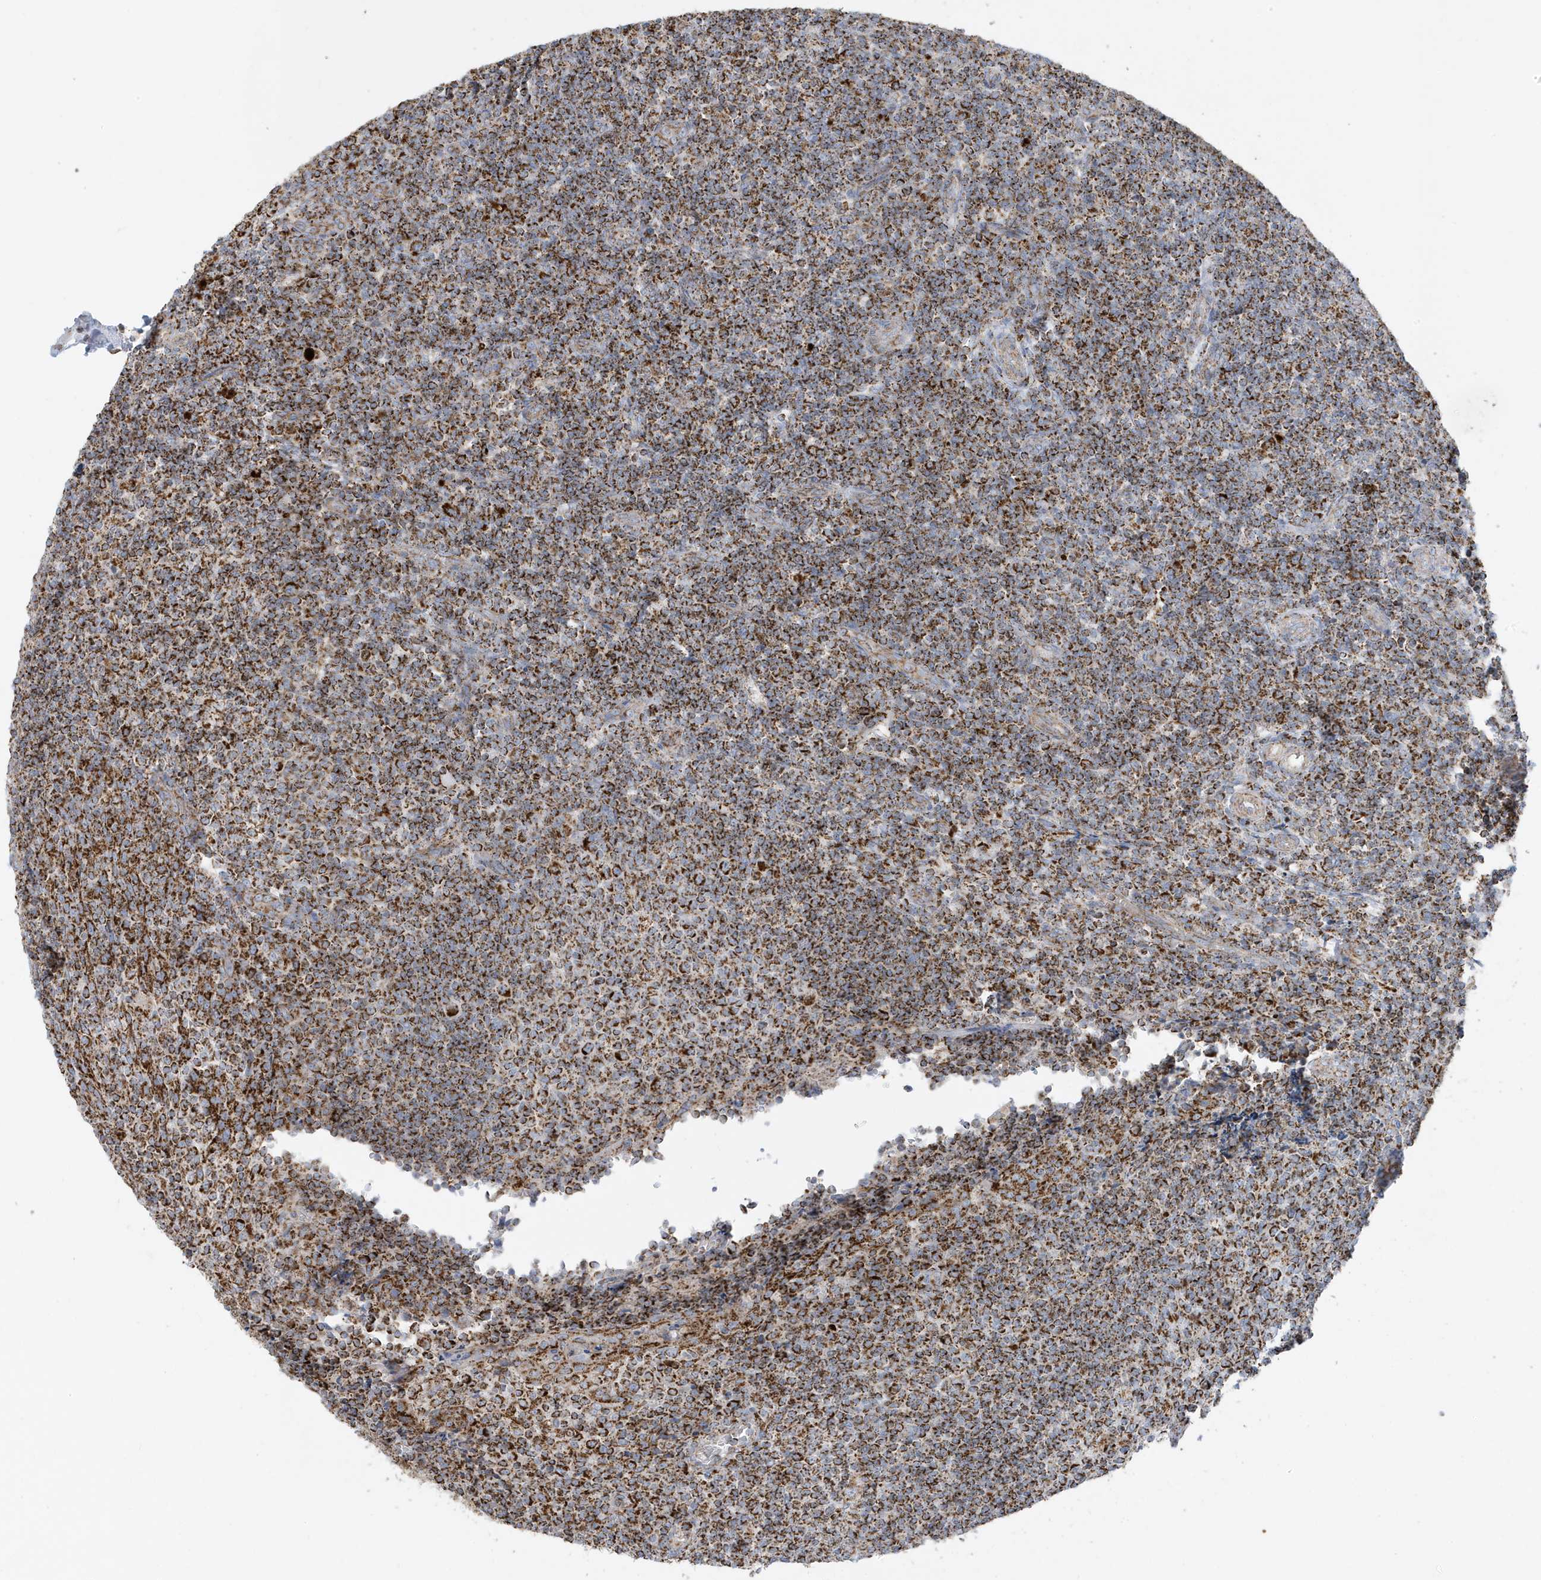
{"staining": {"intensity": "moderate", "quantity": ">75%", "location": "cytoplasmic/membranous"}, "tissue": "tonsil", "cell_type": "Germinal center cells", "image_type": "normal", "snomed": [{"axis": "morphology", "description": "Normal tissue, NOS"}, {"axis": "topography", "description": "Tonsil"}], "caption": "An image of human tonsil stained for a protein reveals moderate cytoplasmic/membranous brown staining in germinal center cells. Immunohistochemistry (ihc) stains the protein of interest in brown and the nuclei are stained blue.", "gene": "ATP5ME", "patient": {"sex": "female", "age": 19}}